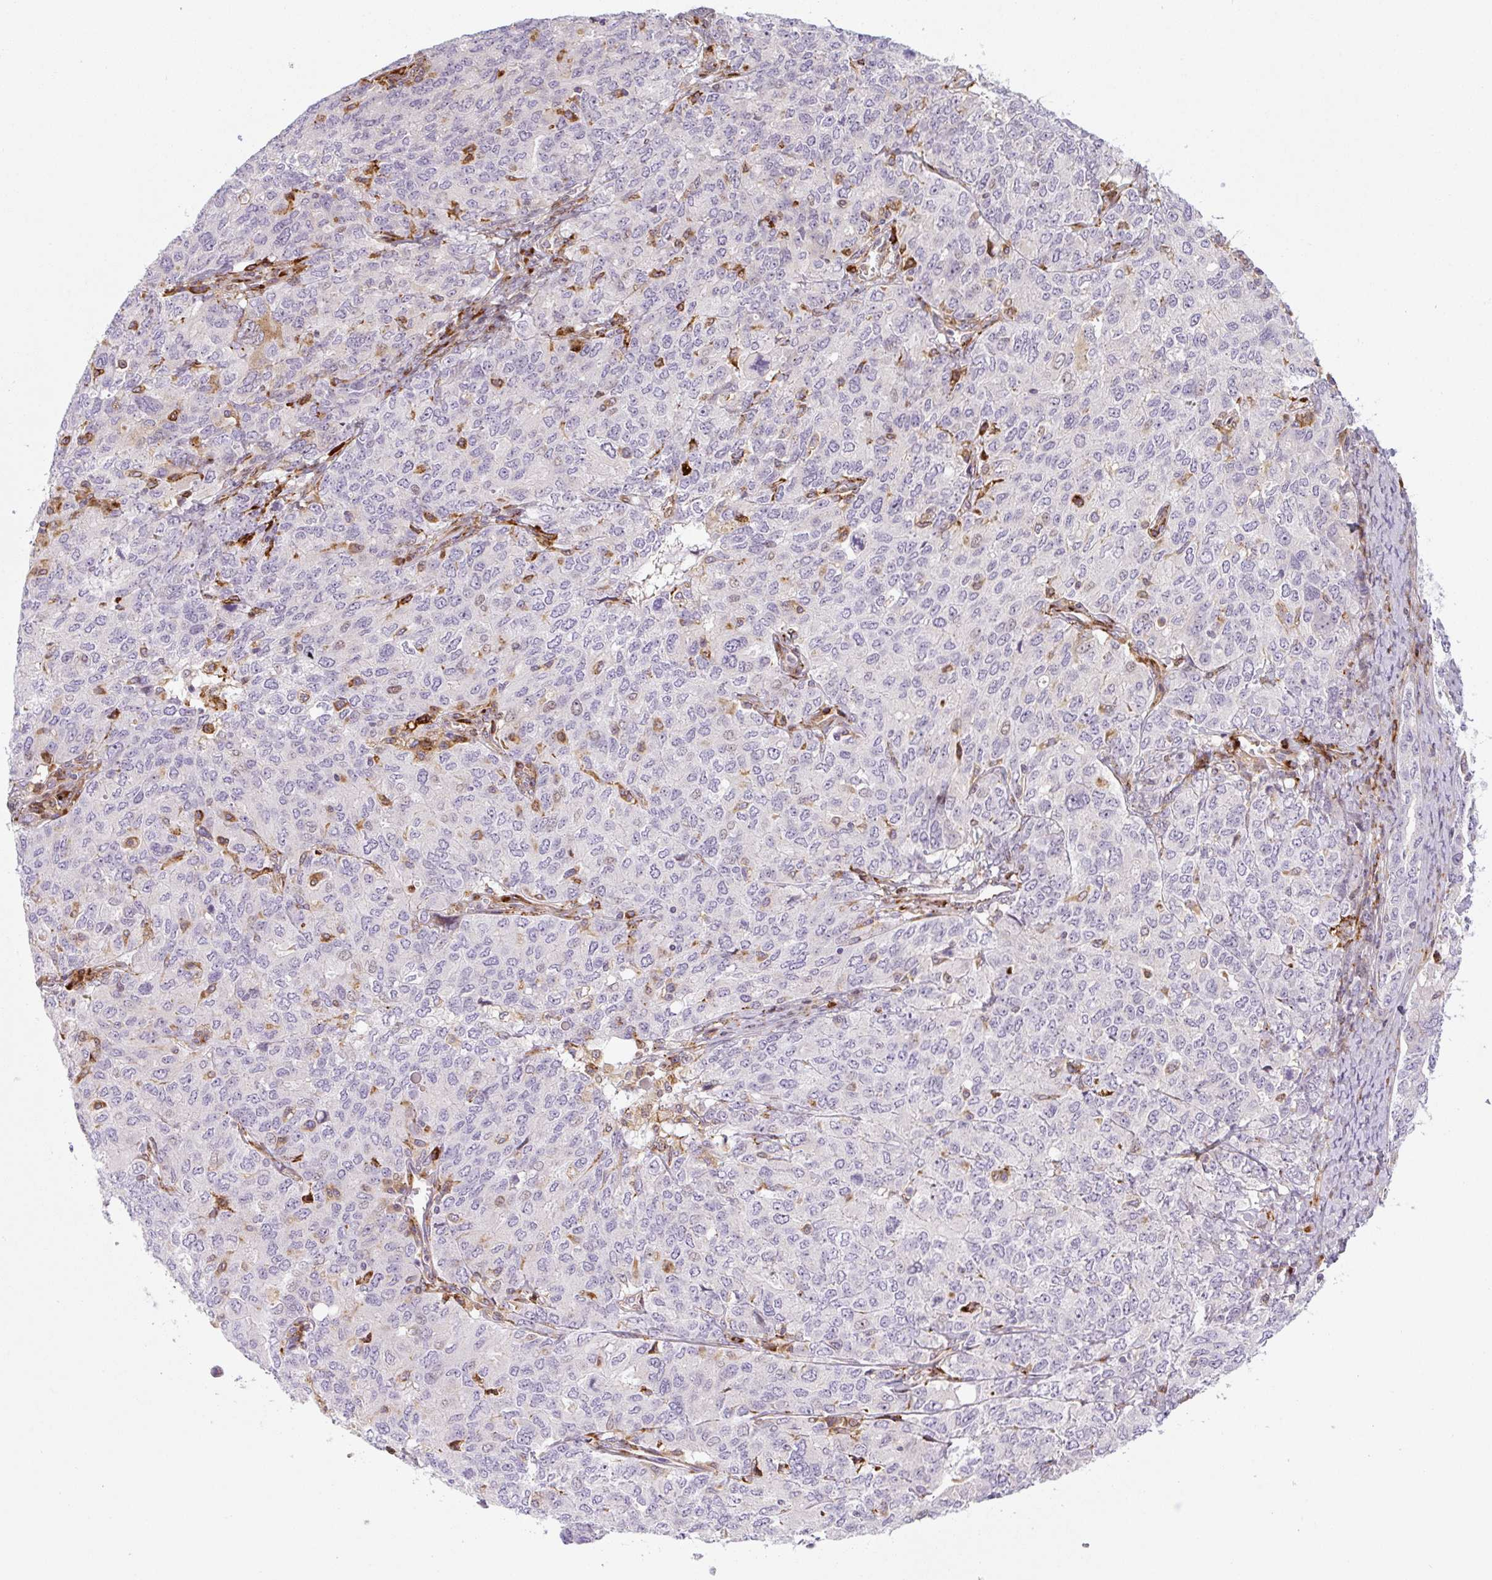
{"staining": {"intensity": "negative", "quantity": "none", "location": "none"}, "tissue": "ovarian cancer", "cell_type": "Tumor cells", "image_type": "cancer", "snomed": [{"axis": "morphology", "description": "Carcinoma, endometroid"}, {"axis": "topography", "description": "Ovary"}], "caption": "The micrograph reveals no significant expression in tumor cells of ovarian cancer. (Brightfield microscopy of DAB (3,3'-diaminobenzidine) immunohistochemistry (IHC) at high magnification).", "gene": "DISP3", "patient": {"sex": "female", "age": 62}}